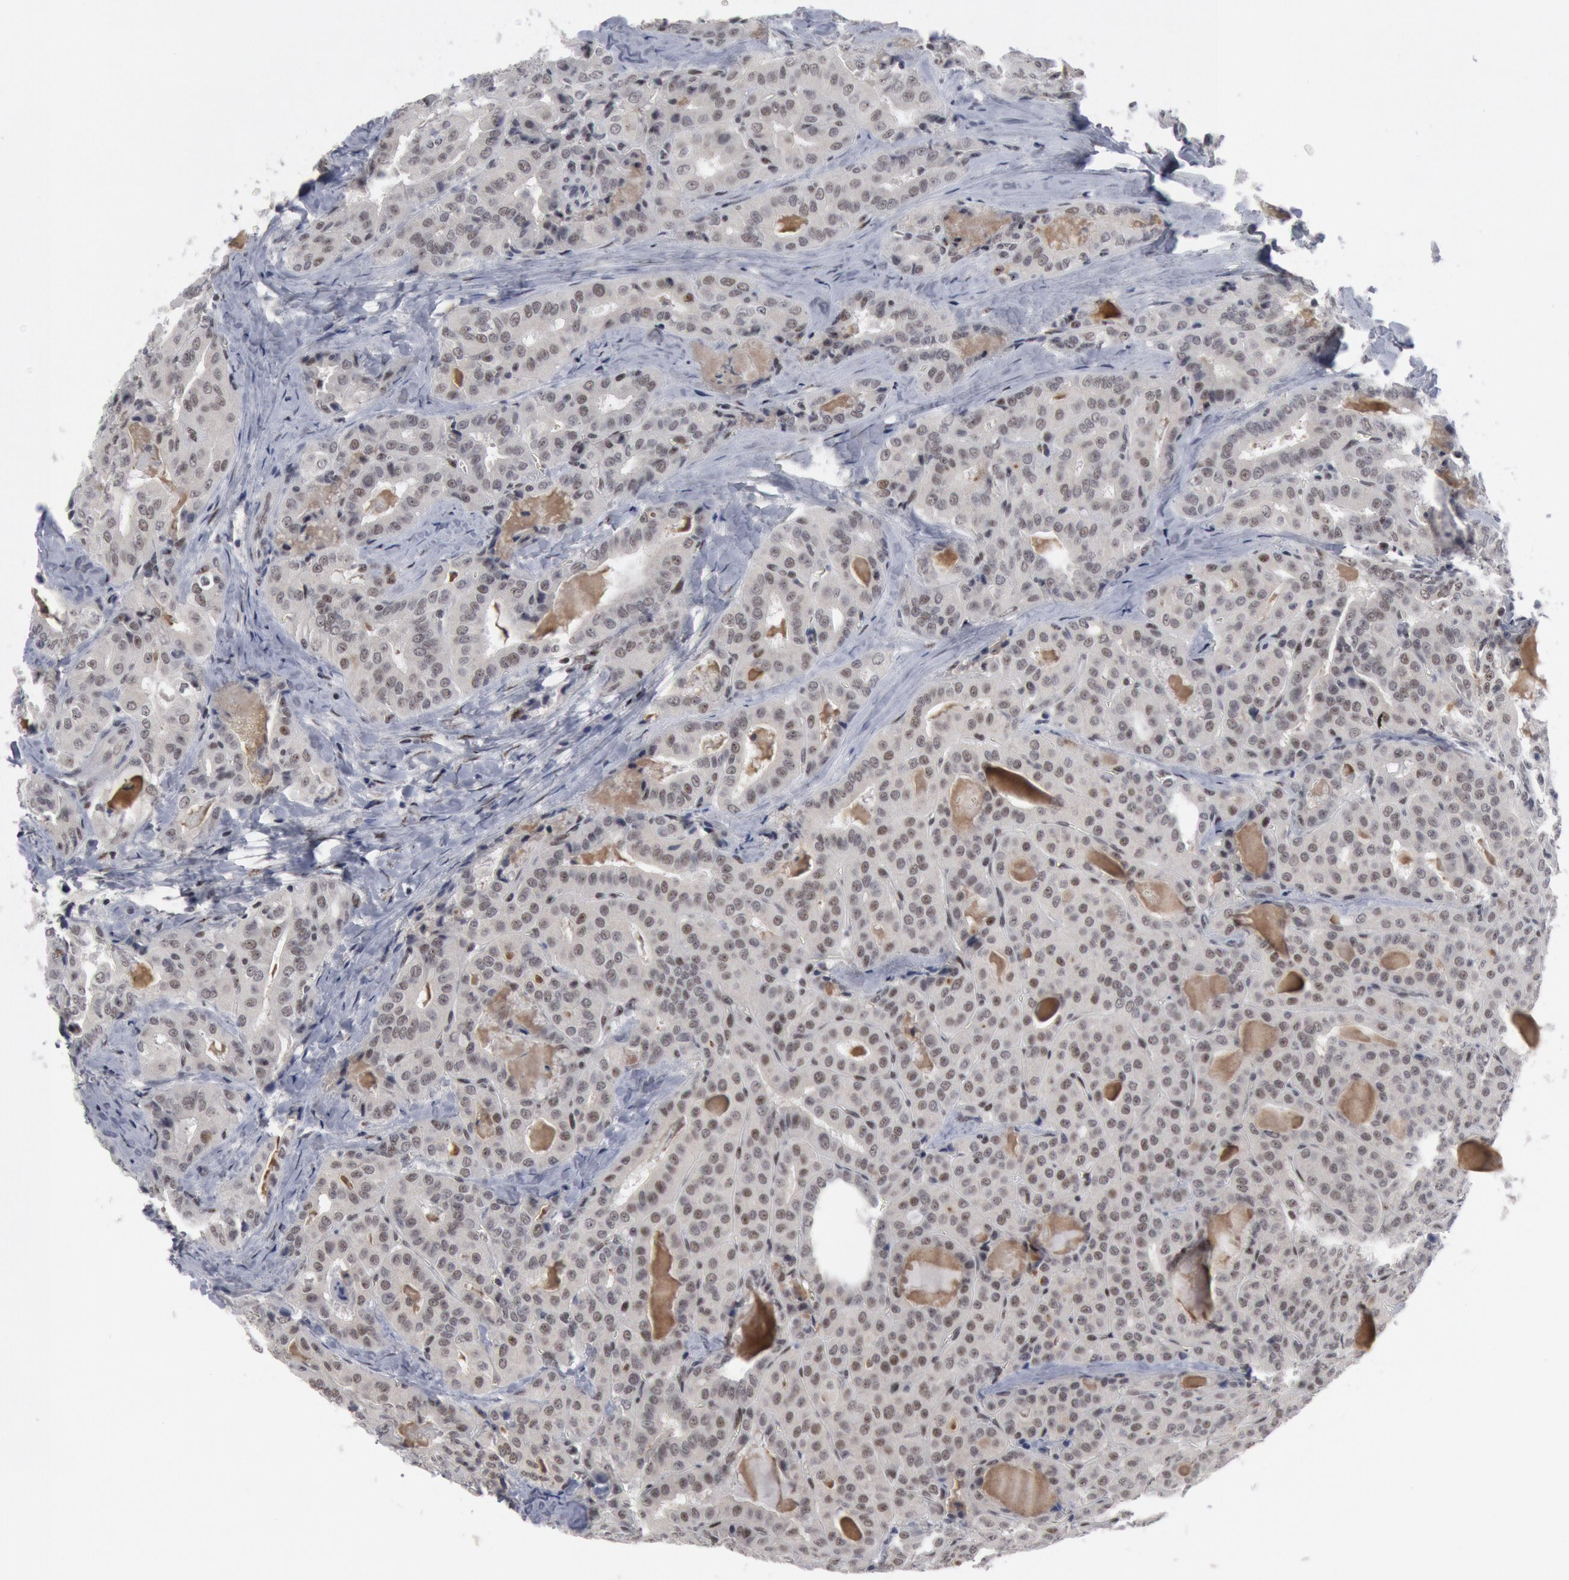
{"staining": {"intensity": "weak", "quantity": "<25%", "location": "nuclear"}, "tissue": "thyroid cancer", "cell_type": "Tumor cells", "image_type": "cancer", "snomed": [{"axis": "morphology", "description": "Papillary adenocarcinoma, NOS"}, {"axis": "topography", "description": "Thyroid gland"}], "caption": "Tumor cells show no significant positivity in thyroid cancer (papillary adenocarcinoma).", "gene": "FOXO1", "patient": {"sex": "female", "age": 71}}